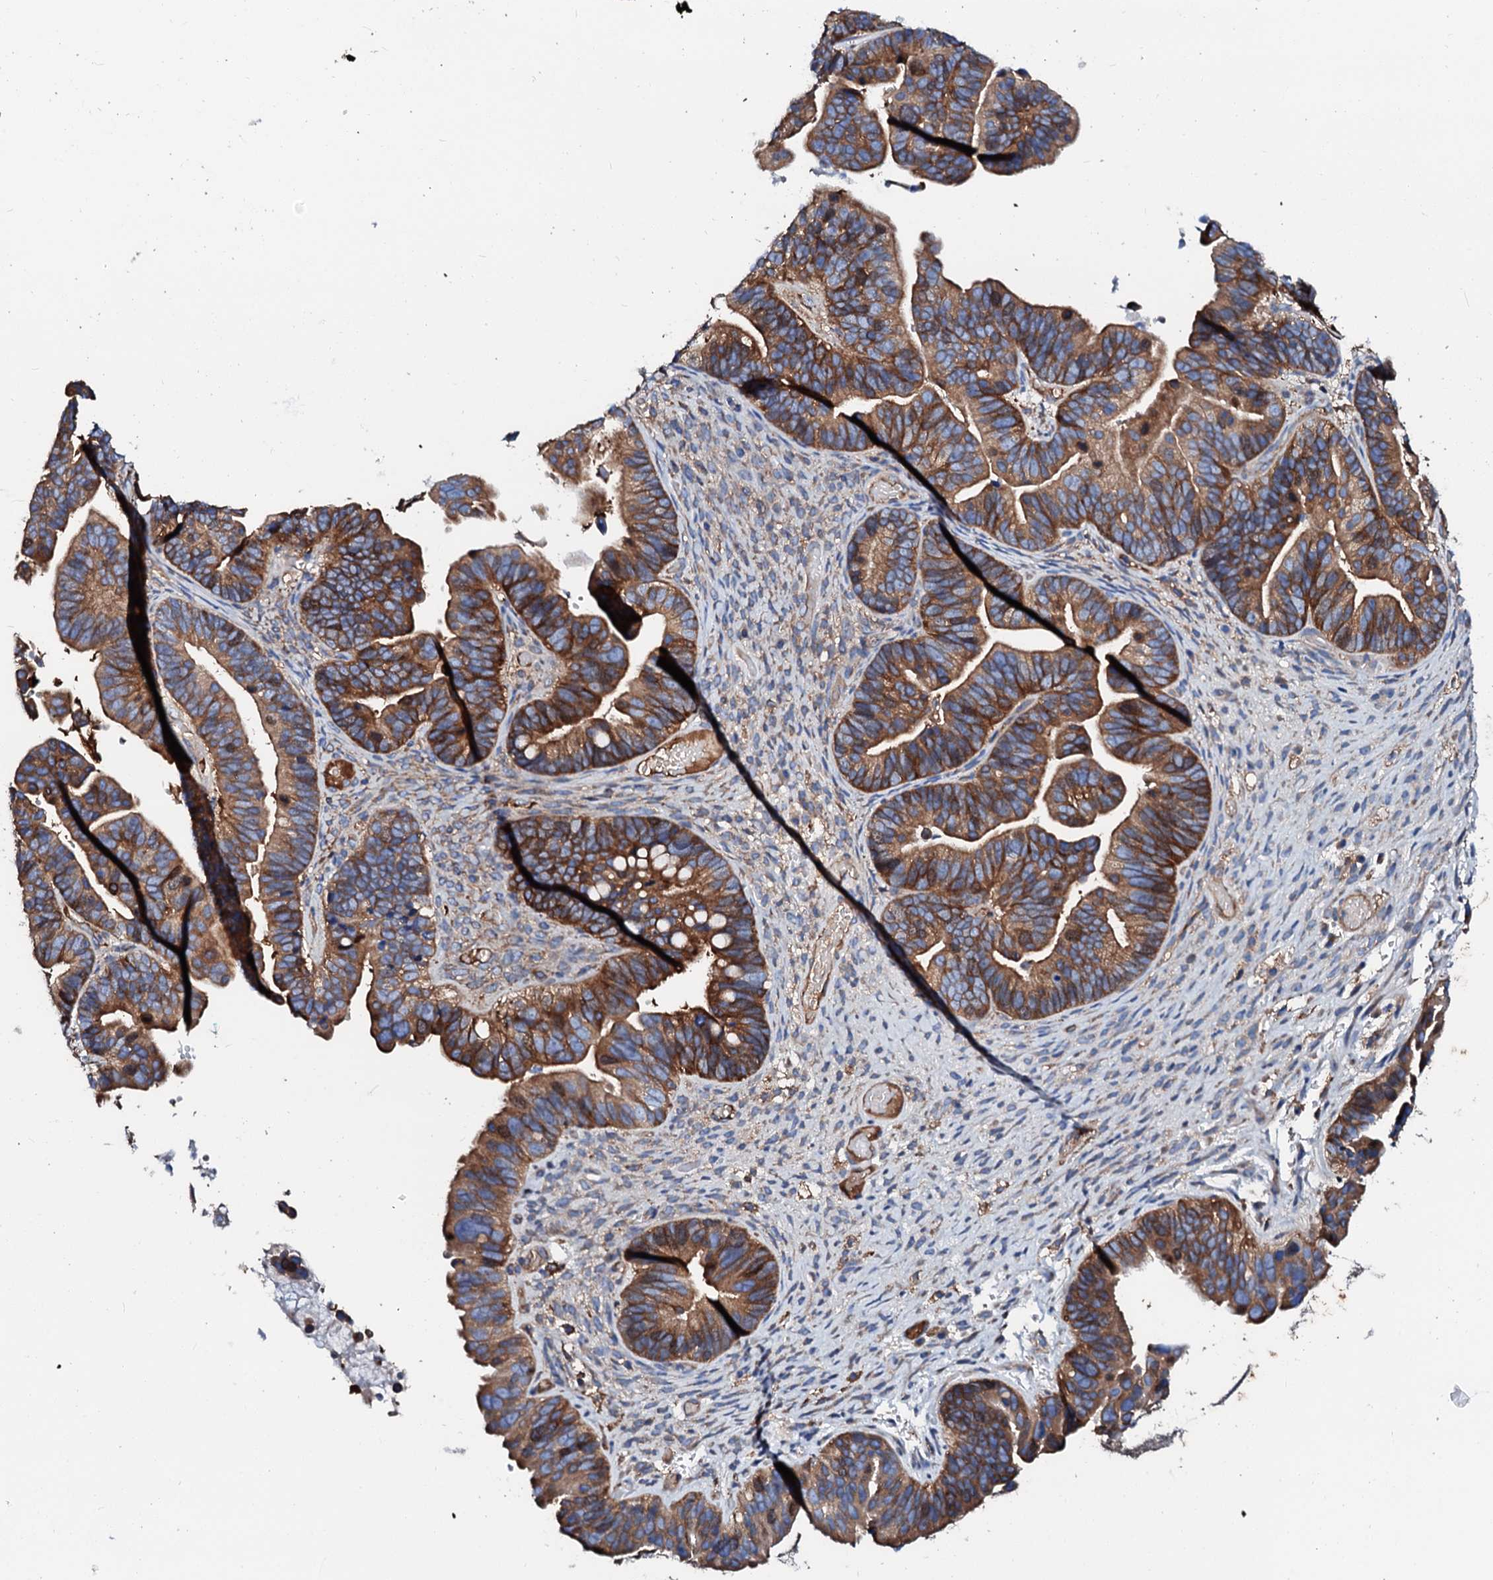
{"staining": {"intensity": "moderate", "quantity": ">75%", "location": "cytoplasmic/membranous"}, "tissue": "ovarian cancer", "cell_type": "Tumor cells", "image_type": "cancer", "snomed": [{"axis": "morphology", "description": "Cystadenocarcinoma, serous, NOS"}, {"axis": "topography", "description": "Ovary"}], "caption": "Human ovarian cancer (serous cystadenocarcinoma) stained for a protein (brown) displays moderate cytoplasmic/membranous positive staining in about >75% of tumor cells.", "gene": "CSKMT", "patient": {"sex": "female", "age": 56}}